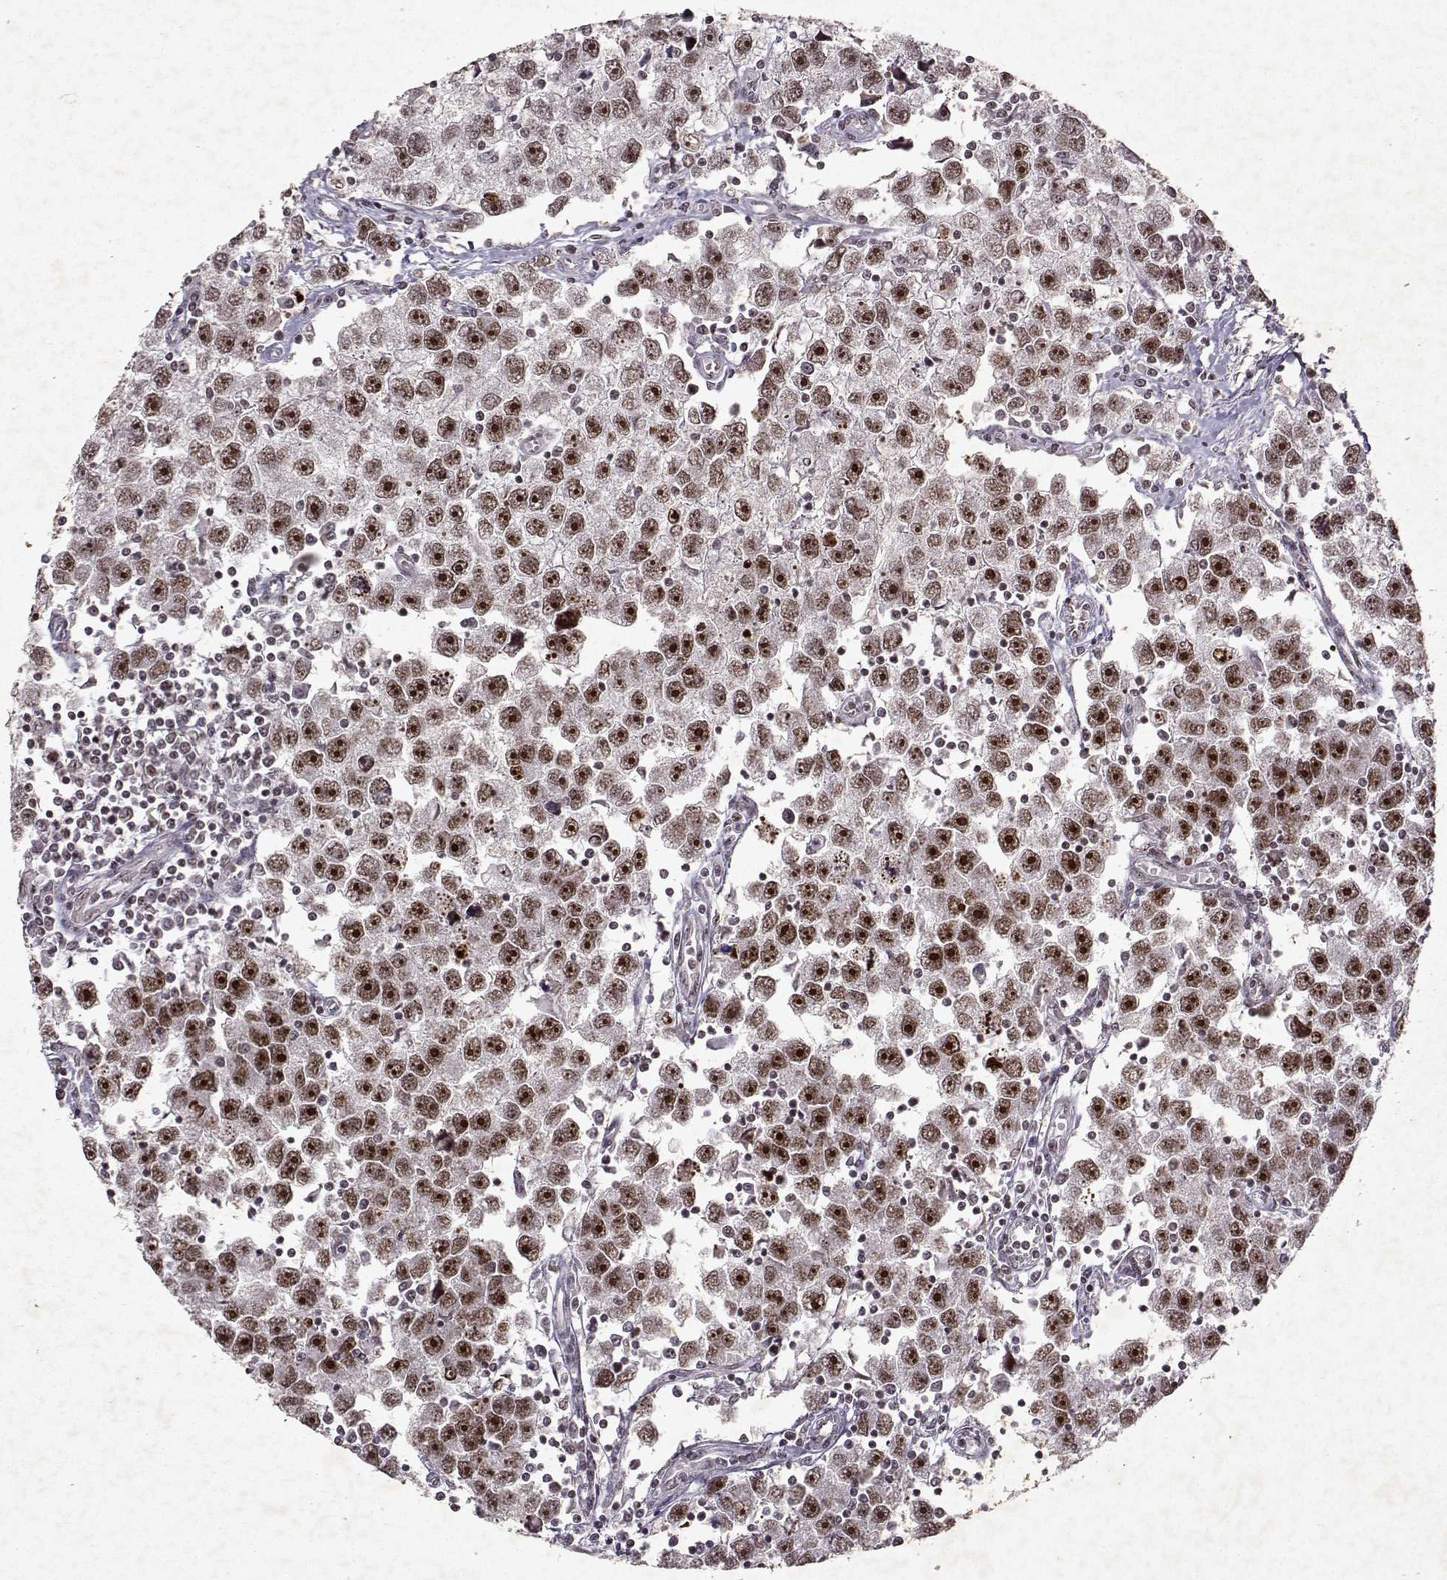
{"staining": {"intensity": "strong", "quantity": ">75%", "location": "nuclear"}, "tissue": "testis cancer", "cell_type": "Tumor cells", "image_type": "cancer", "snomed": [{"axis": "morphology", "description": "Seminoma, NOS"}, {"axis": "topography", "description": "Testis"}], "caption": "Immunohistochemistry (IHC) of seminoma (testis) demonstrates high levels of strong nuclear expression in approximately >75% of tumor cells.", "gene": "DDX56", "patient": {"sex": "male", "age": 30}}